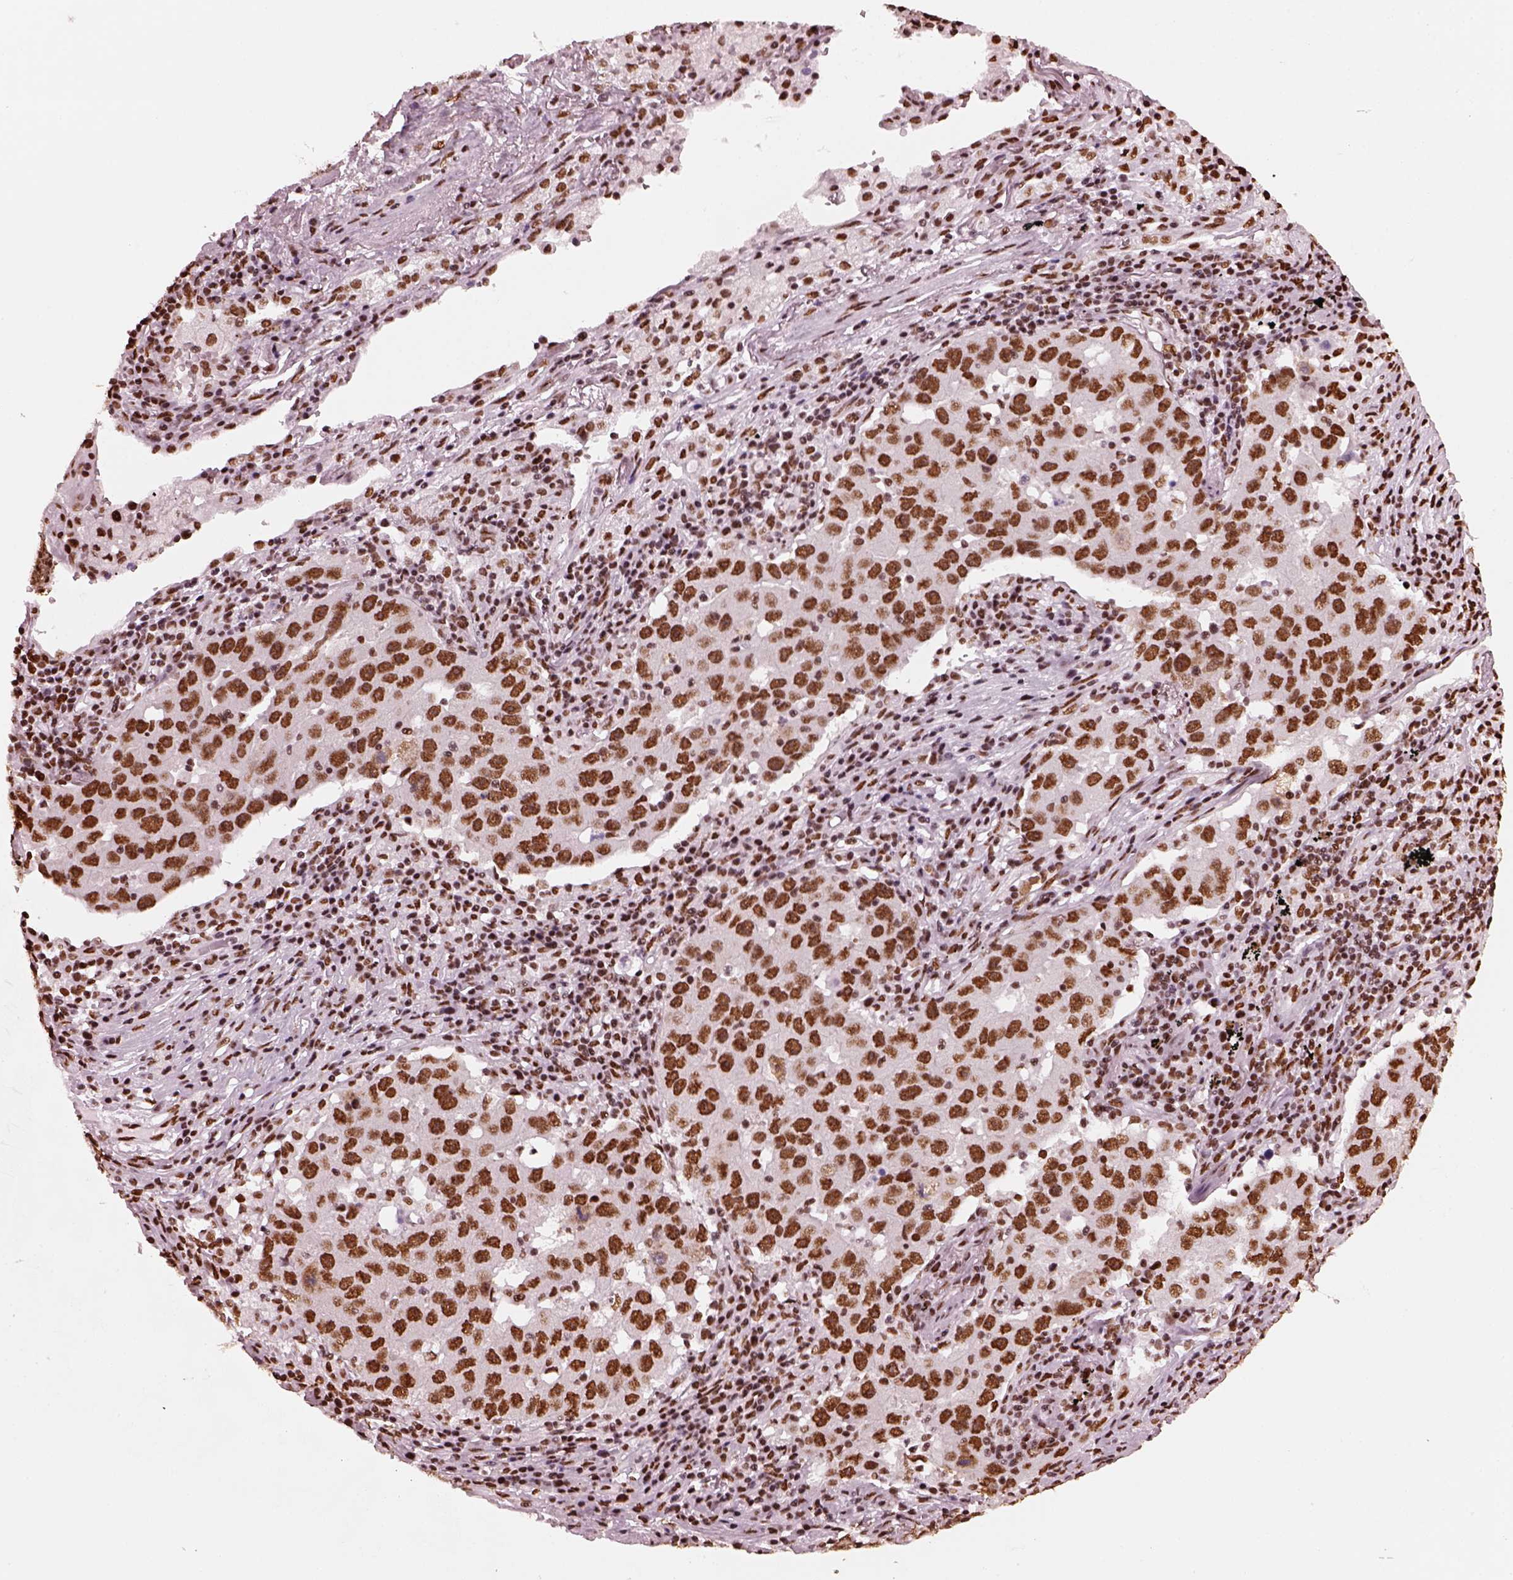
{"staining": {"intensity": "strong", "quantity": ">75%", "location": "nuclear"}, "tissue": "lung cancer", "cell_type": "Tumor cells", "image_type": "cancer", "snomed": [{"axis": "morphology", "description": "Adenocarcinoma, NOS"}, {"axis": "topography", "description": "Lung"}], "caption": "The immunohistochemical stain highlights strong nuclear positivity in tumor cells of lung cancer (adenocarcinoma) tissue.", "gene": "CBFA2T3", "patient": {"sex": "male", "age": 73}}